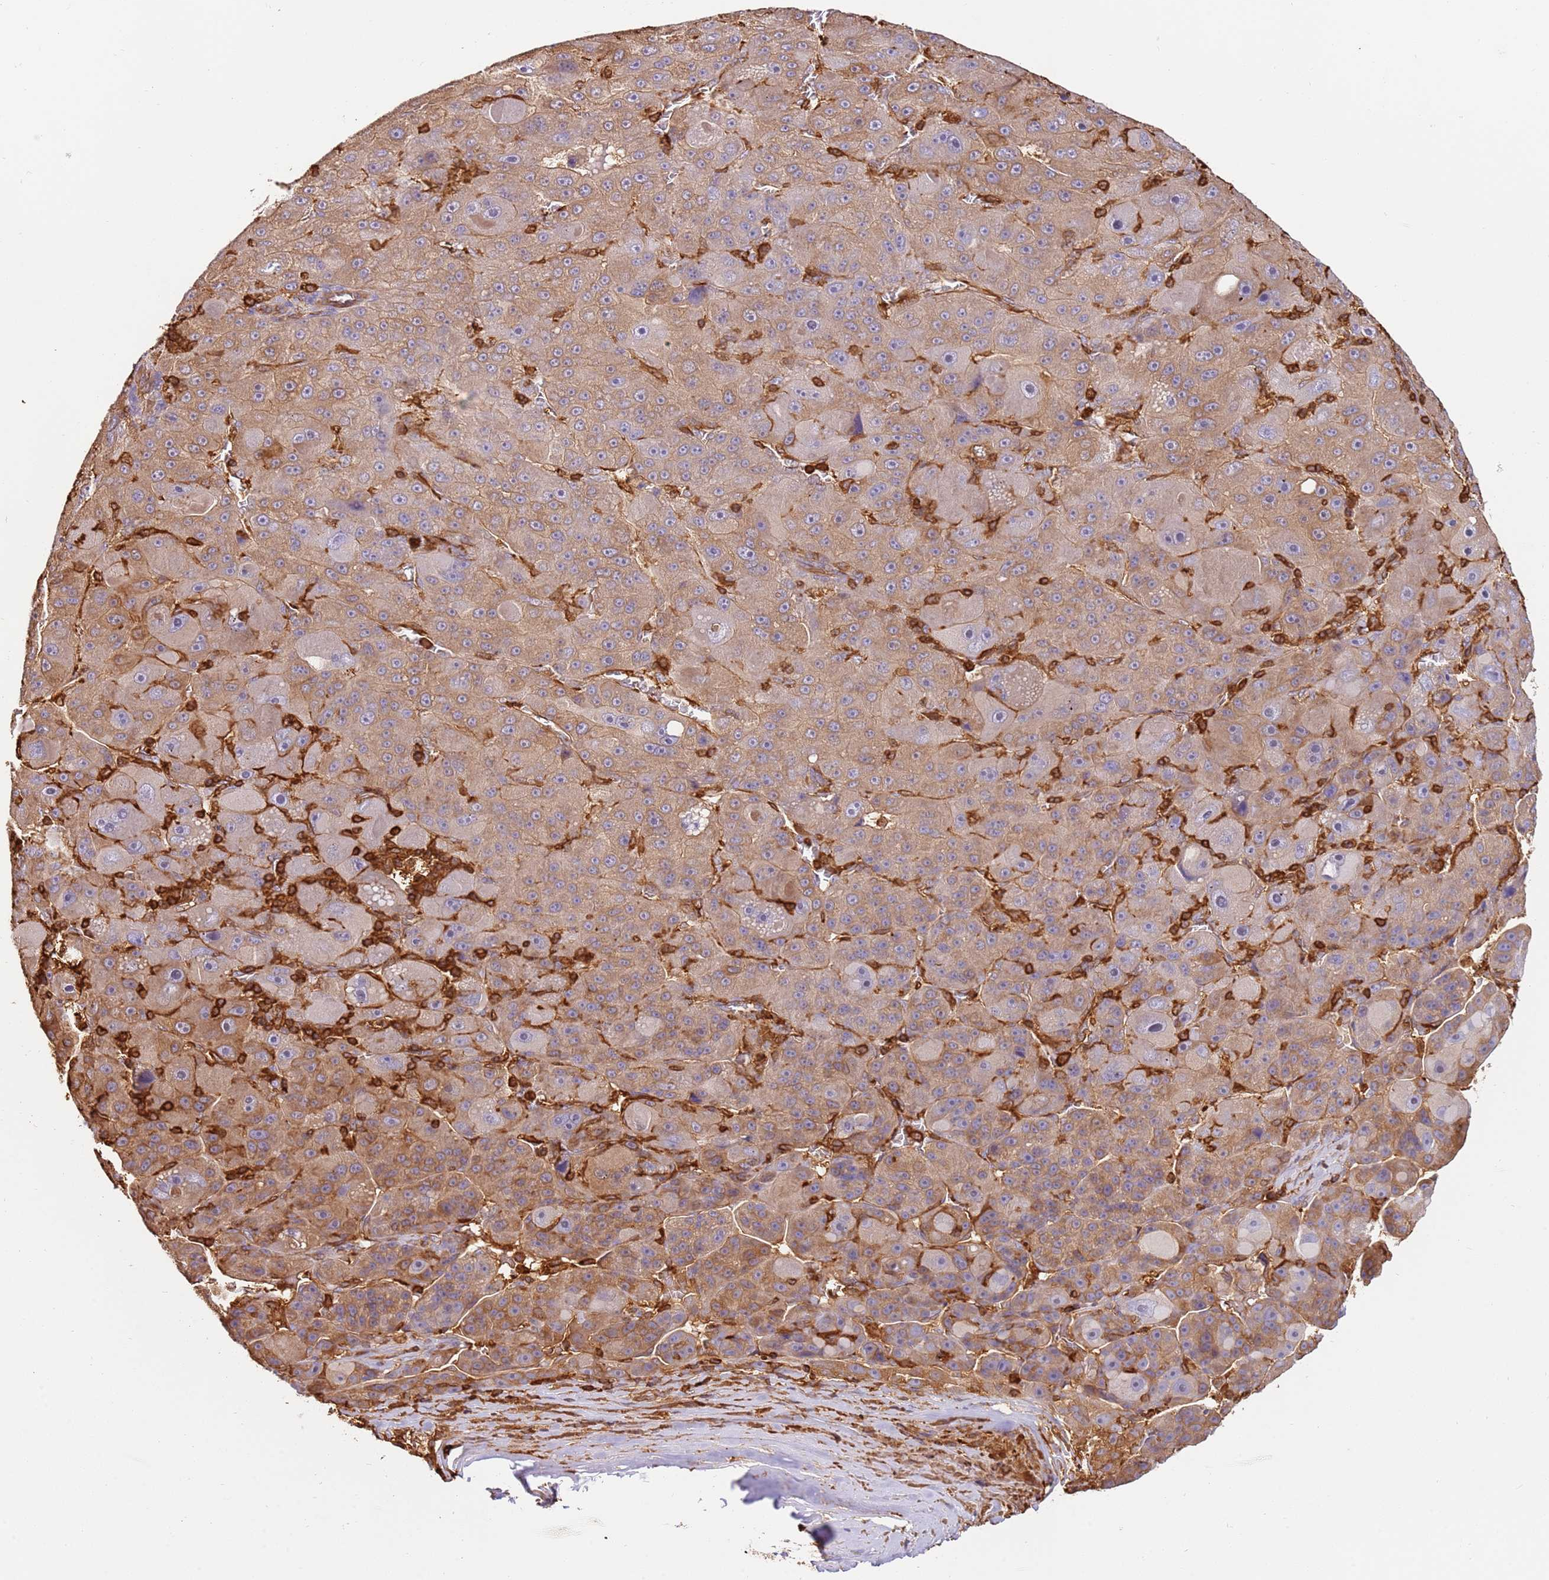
{"staining": {"intensity": "moderate", "quantity": "25%-75%", "location": "cytoplasmic/membranous"}, "tissue": "liver cancer", "cell_type": "Tumor cells", "image_type": "cancer", "snomed": [{"axis": "morphology", "description": "Carcinoma, Hepatocellular, NOS"}, {"axis": "topography", "description": "Liver"}], "caption": "Immunohistochemistry (IHC) micrograph of human liver cancer stained for a protein (brown), which demonstrates medium levels of moderate cytoplasmic/membranous positivity in approximately 25%-75% of tumor cells.", "gene": "OR6P1", "patient": {"sex": "male", "age": 76}}